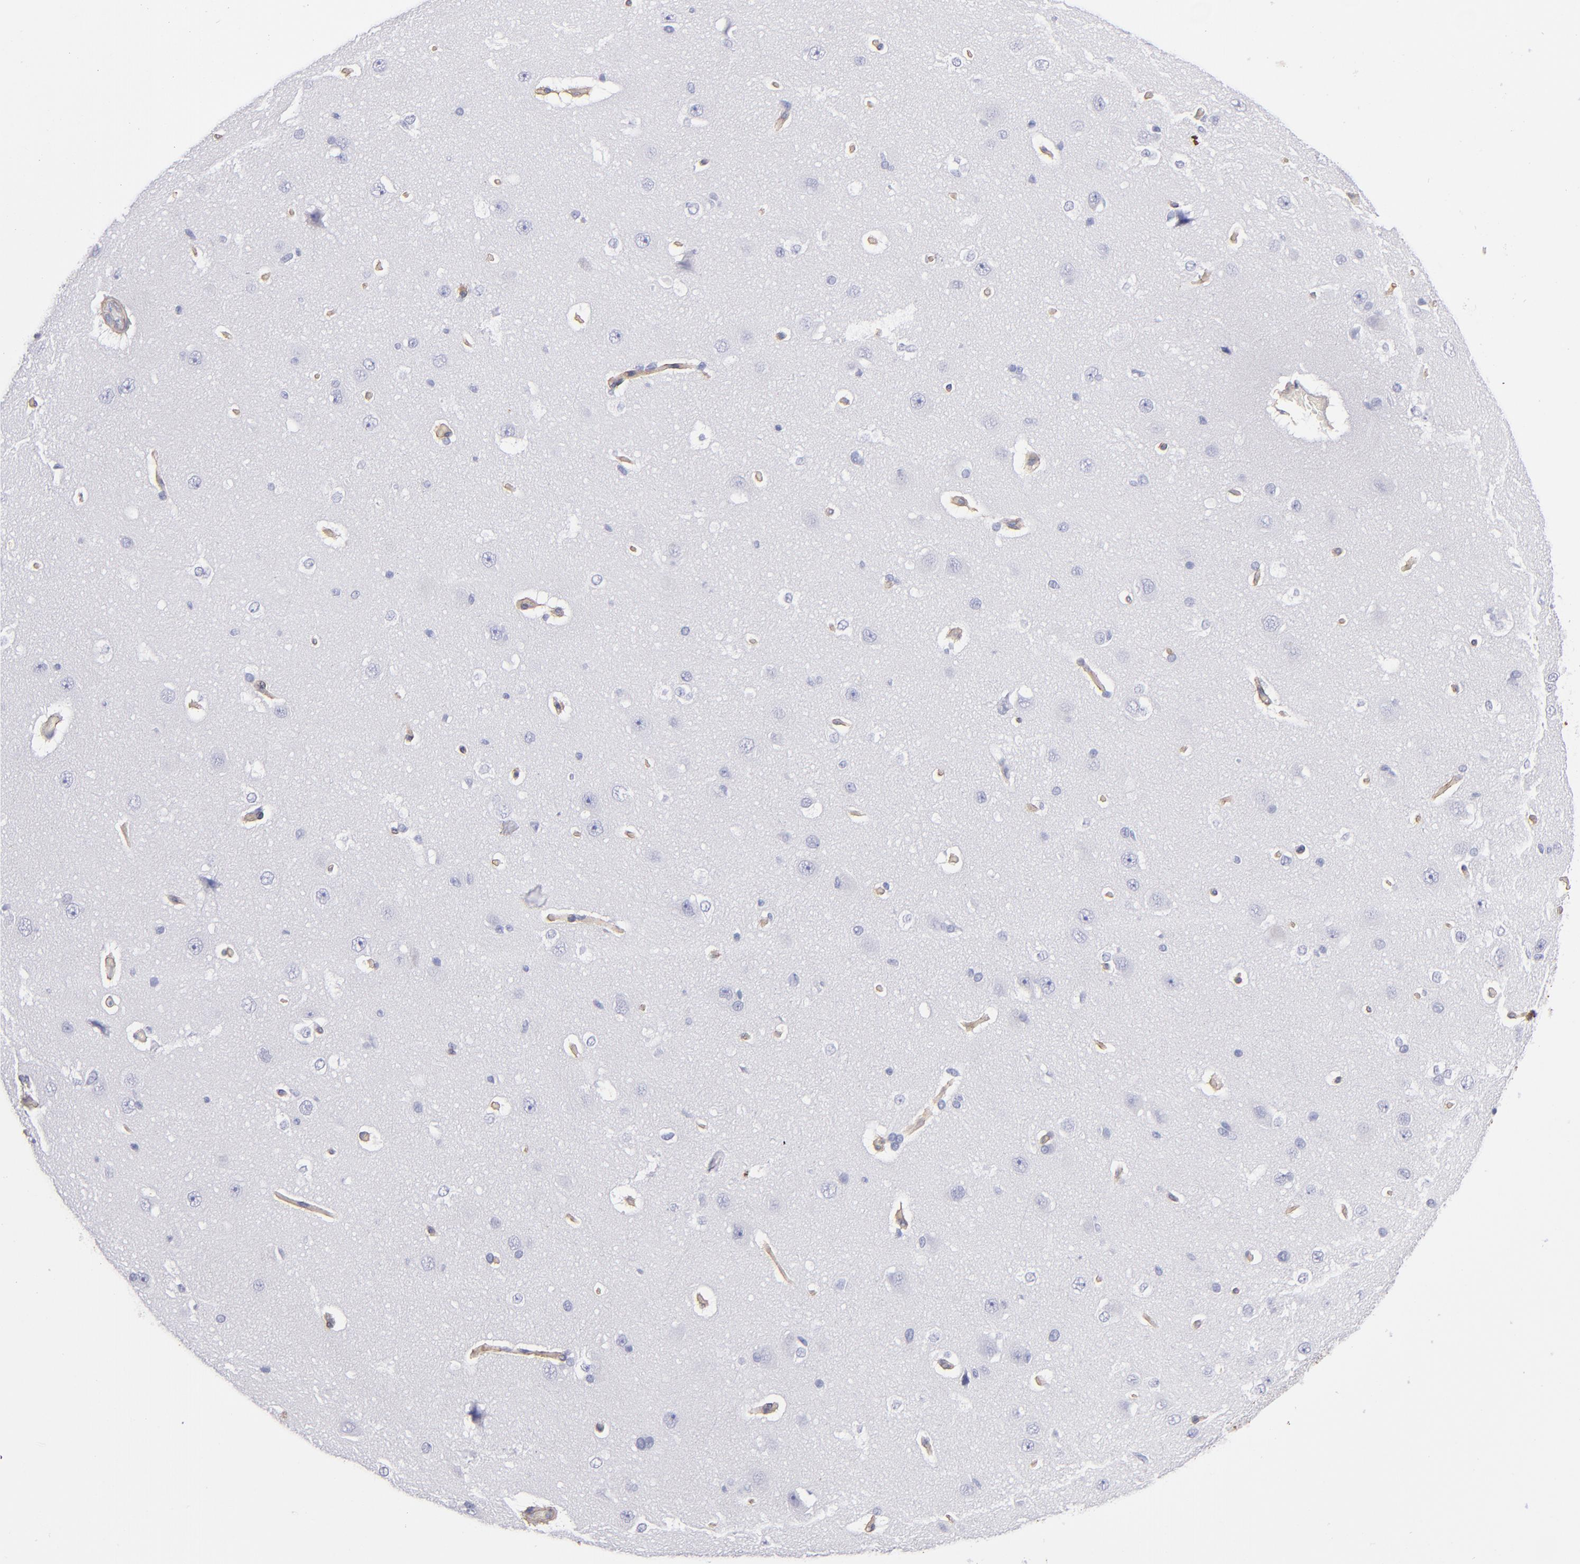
{"staining": {"intensity": "moderate", "quantity": ">75%", "location": "cytoplasmic/membranous"}, "tissue": "cerebral cortex", "cell_type": "Endothelial cells", "image_type": "normal", "snomed": [{"axis": "morphology", "description": "Normal tissue, NOS"}, {"axis": "topography", "description": "Cerebral cortex"}], "caption": "Moderate cytoplasmic/membranous positivity for a protein is present in about >75% of endothelial cells of normal cerebral cortex using immunohistochemistry (IHC).", "gene": "LAMC1", "patient": {"sex": "female", "age": 45}}